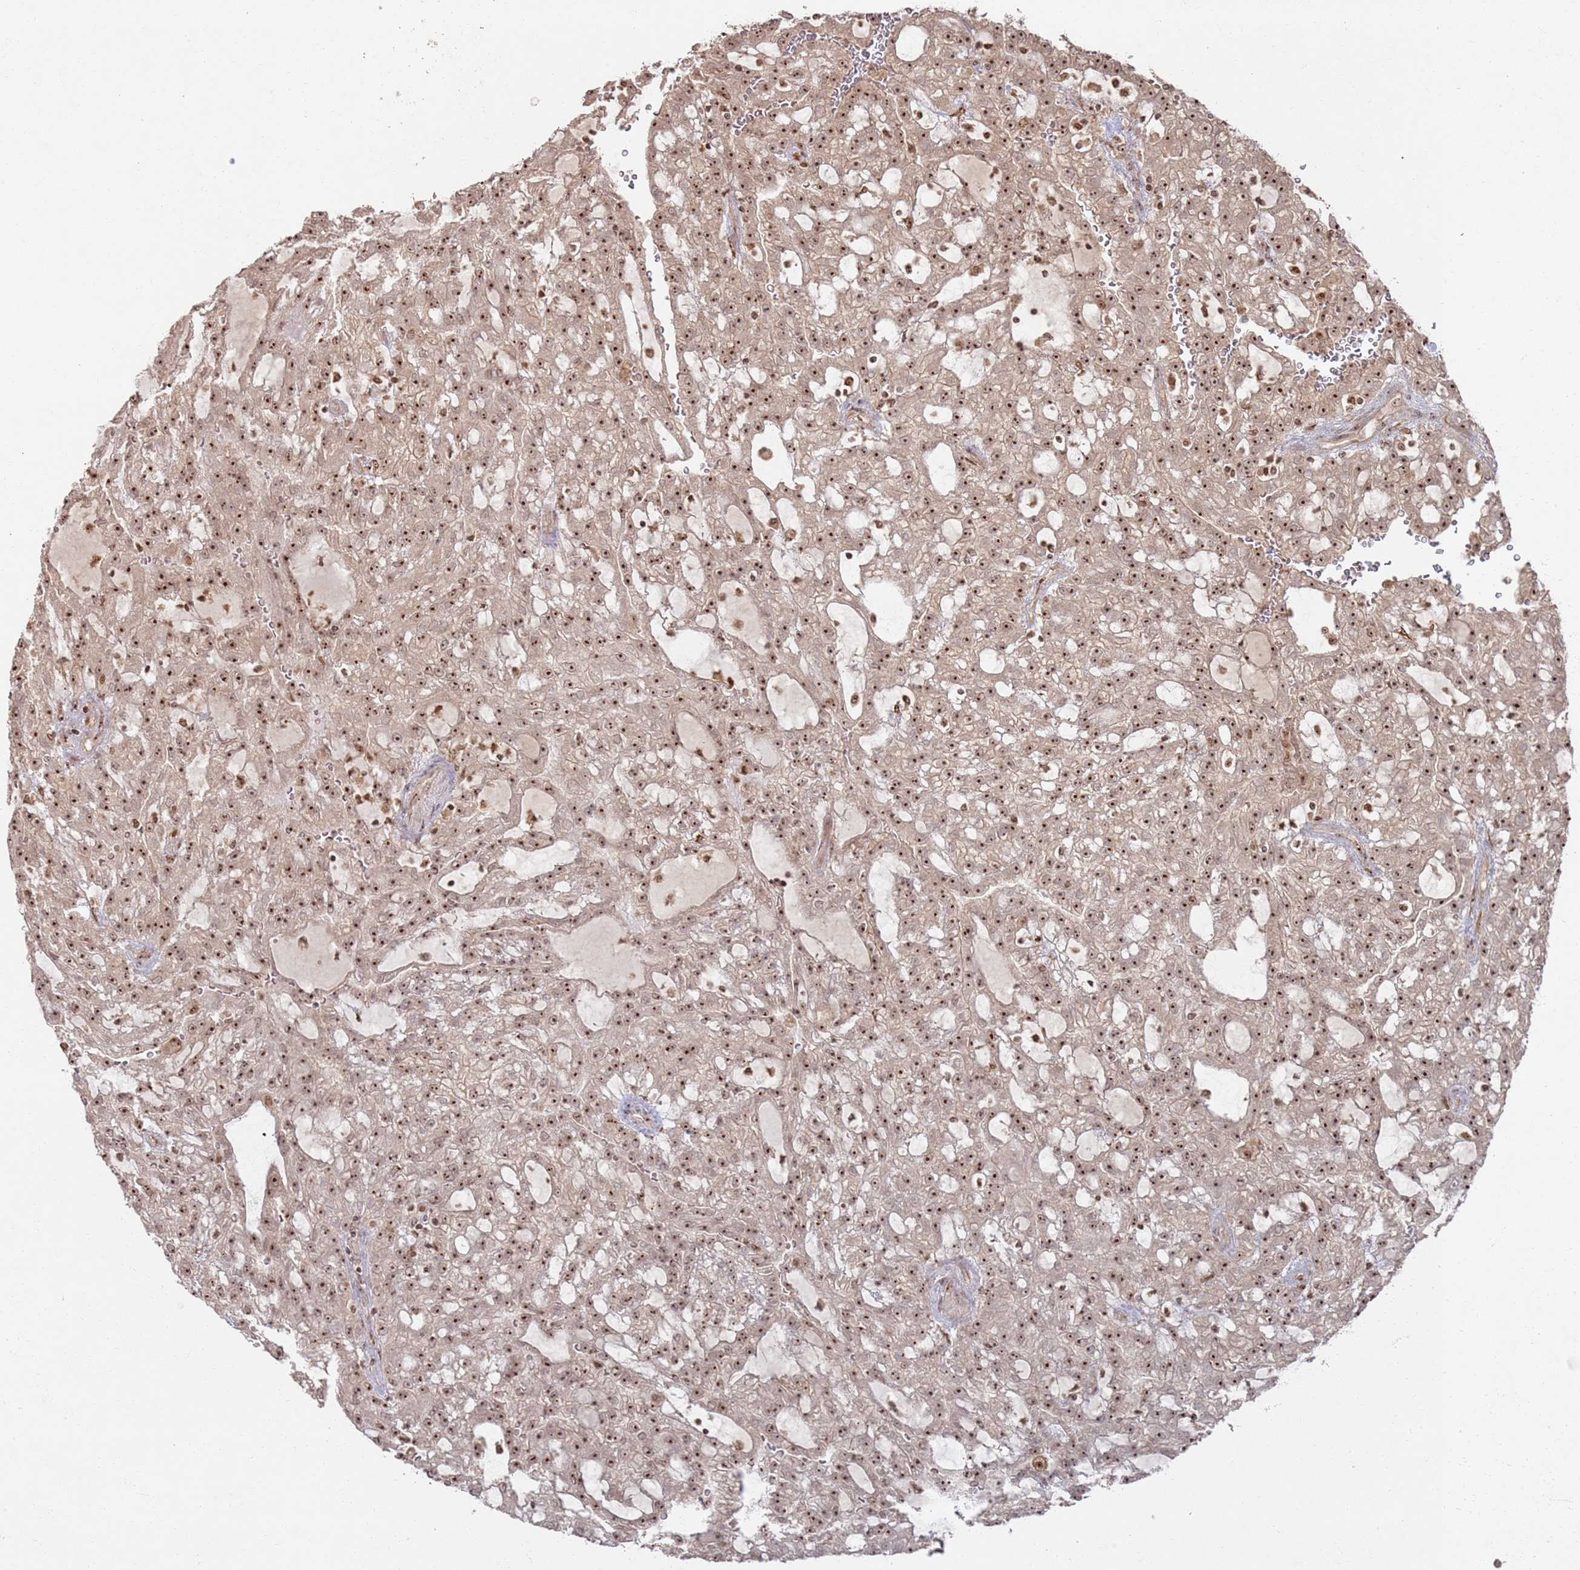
{"staining": {"intensity": "strong", "quantity": ">75%", "location": "nuclear"}, "tissue": "renal cancer", "cell_type": "Tumor cells", "image_type": "cancer", "snomed": [{"axis": "morphology", "description": "Adenocarcinoma, NOS"}, {"axis": "topography", "description": "Kidney"}], "caption": "IHC staining of renal cancer, which displays high levels of strong nuclear positivity in approximately >75% of tumor cells indicating strong nuclear protein staining. The staining was performed using DAB (3,3'-diaminobenzidine) (brown) for protein detection and nuclei were counterstained in hematoxylin (blue).", "gene": "UTP11", "patient": {"sex": "male", "age": 63}}